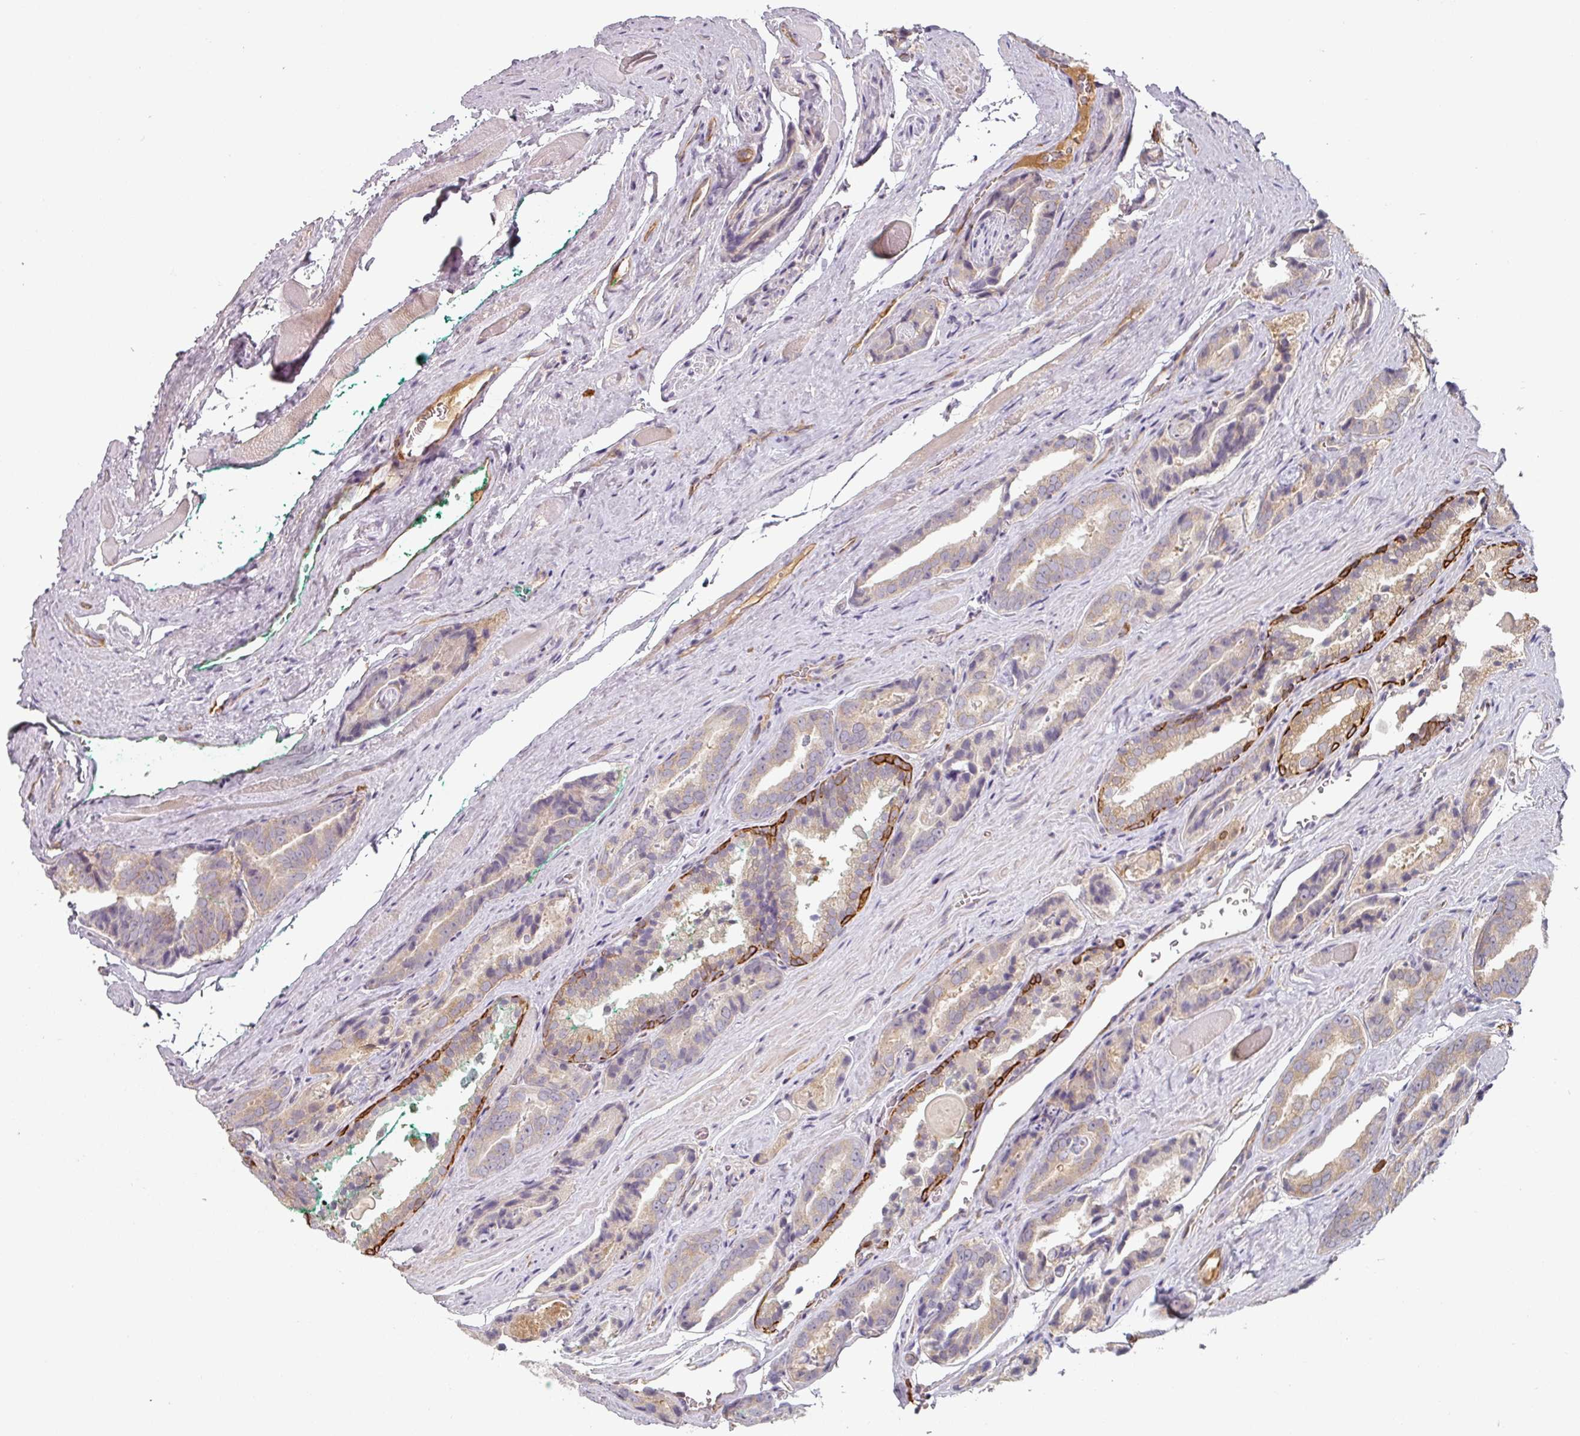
{"staining": {"intensity": "weak", "quantity": ">75%", "location": "cytoplasmic/membranous"}, "tissue": "prostate cancer", "cell_type": "Tumor cells", "image_type": "cancer", "snomed": [{"axis": "morphology", "description": "Adenocarcinoma, High grade"}, {"axis": "topography", "description": "Prostate"}], "caption": "Prostate cancer was stained to show a protein in brown. There is low levels of weak cytoplasmic/membranous expression in approximately >75% of tumor cells.", "gene": "CEP78", "patient": {"sex": "male", "age": 72}}